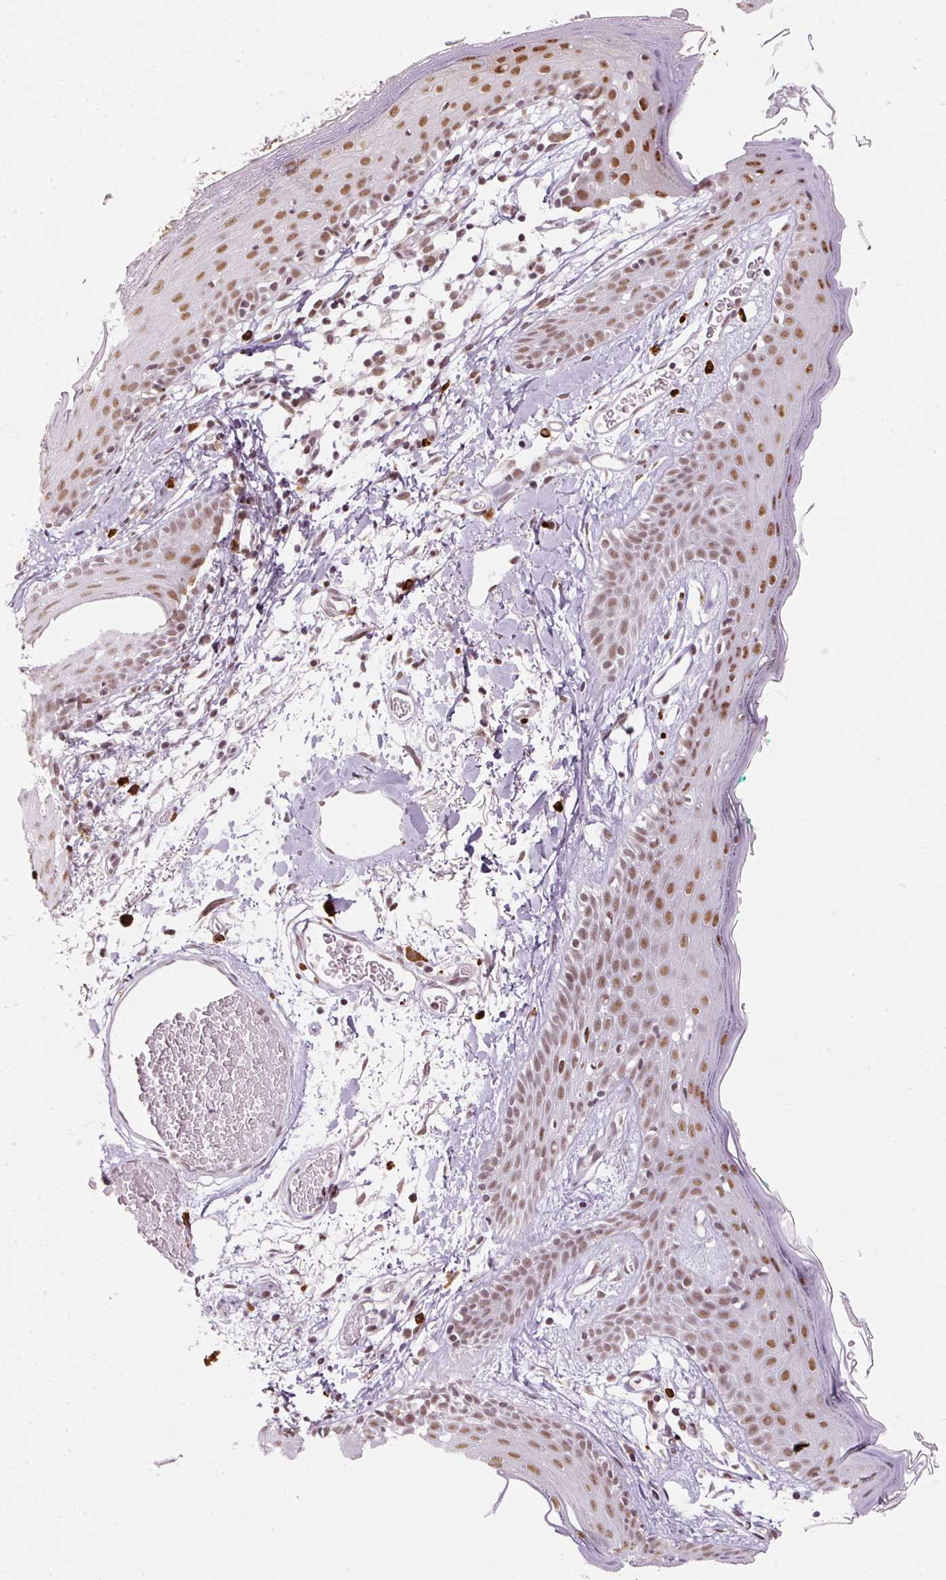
{"staining": {"intensity": "moderate", "quantity": ">75%", "location": "nuclear"}, "tissue": "skin", "cell_type": "Fibroblasts", "image_type": "normal", "snomed": [{"axis": "morphology", "description": "Normal tissue, NOS"}, {"axis": "topography", "description": "Skin"}], "caption": "Immunohistochemical staining of benign human skin reveals moderate nuclear protein staining in approximately >75% of fibroblasts.", "gene": "U2AF2", "patient": {"sex": "male", "age": 79}}